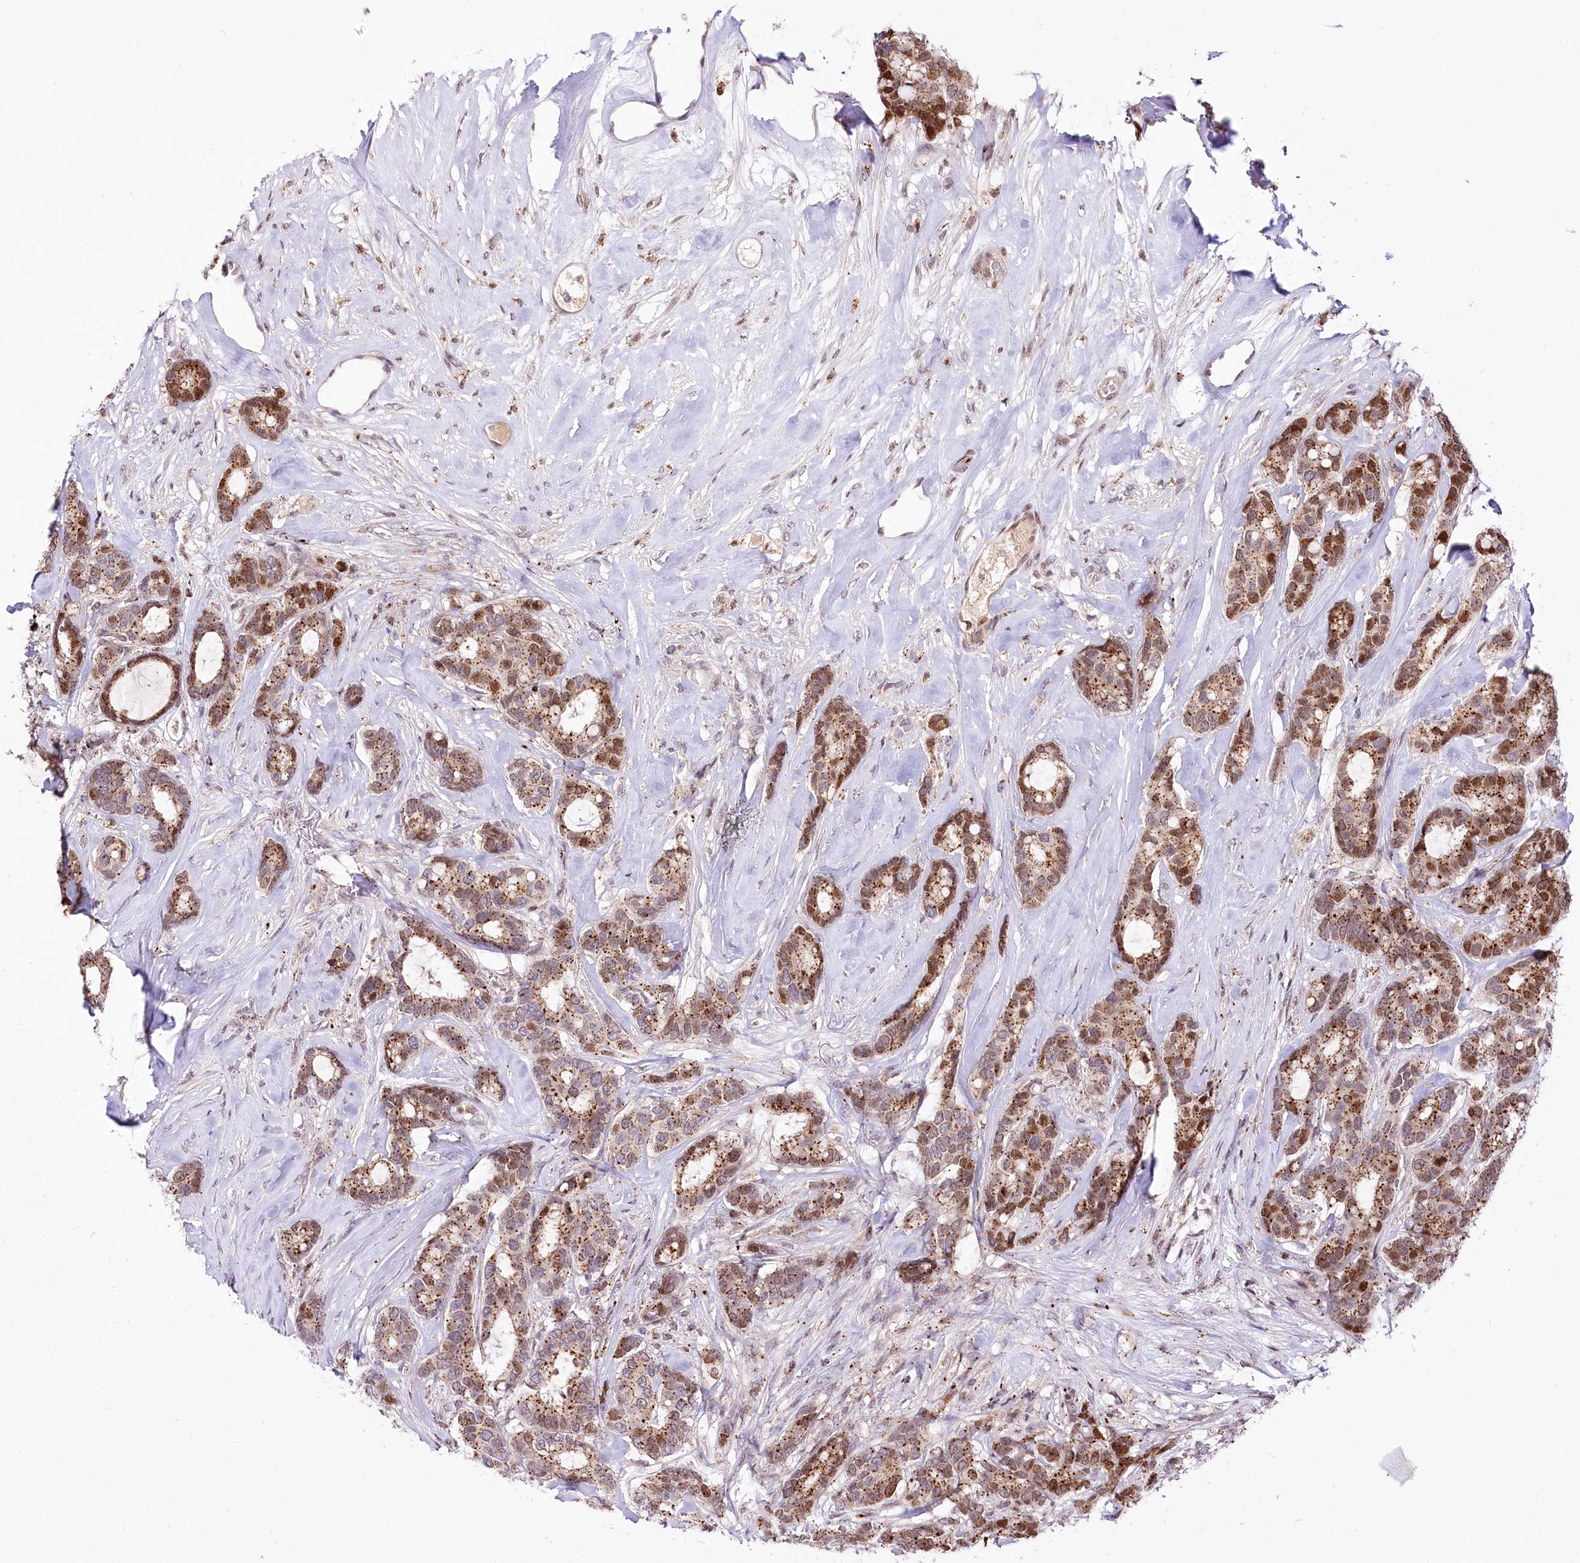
{"staining": {"intensity": "moderate", "quantity": ">75%", "location": "cytoplasmic/membranous,nuclear"}, "tissue": "breast cancer", "cell_type": "Tumor cells", "image_type": "cancer", "snomed": [{"axis": "morphology", "description": "Duct carcinoma"}, {"axis": "topography", "description": "Breast"}], "caption": "A photomicrograph of human breast invasive ductal carcinoma stained for a protein reveals moderate cytoplasmic/membranous and nuclear brown staining in tumor cells.", "gene": "ZFYVE27", "patient": {"sex": "female", "age": 87}}